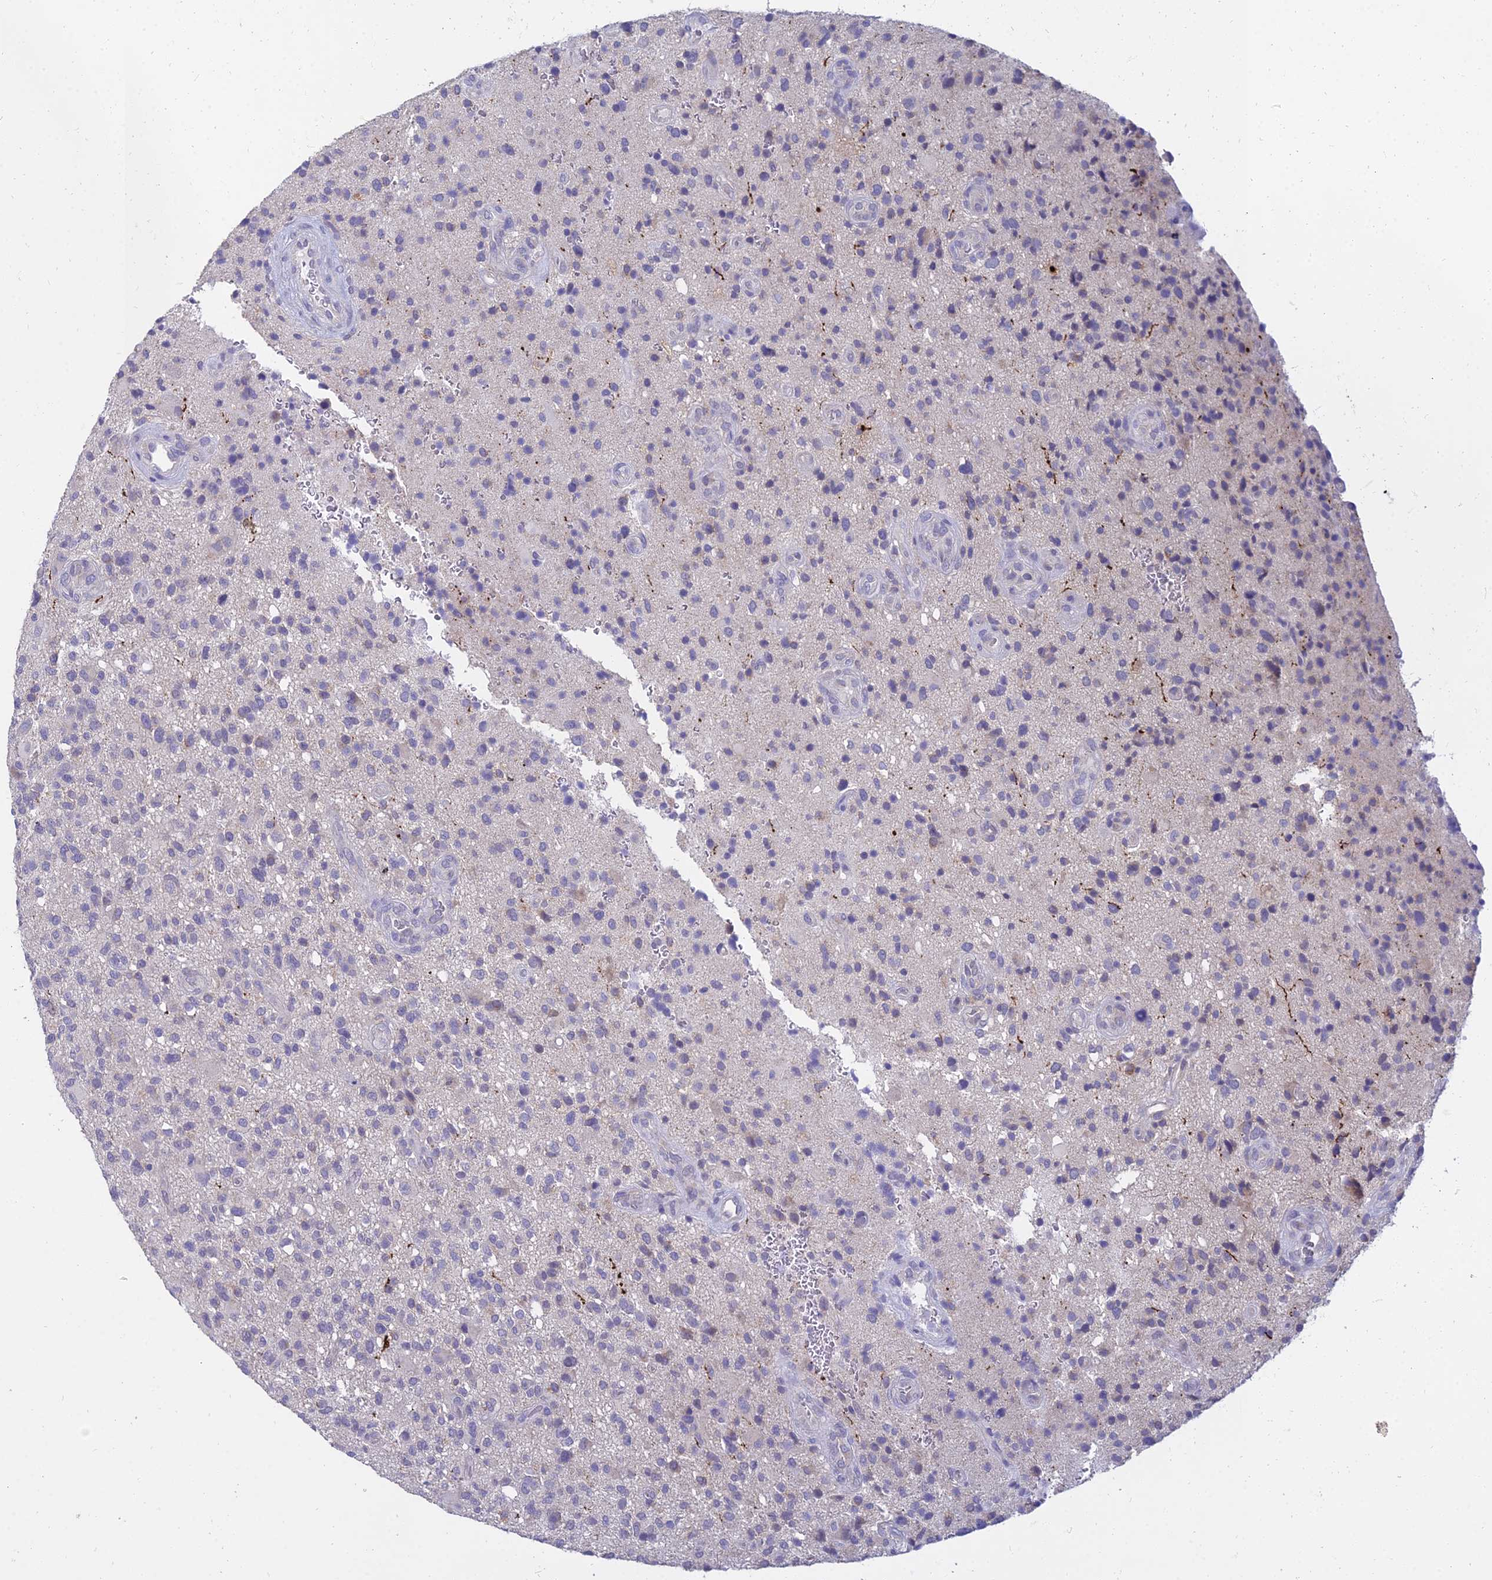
{"staining": {"intensity": "negative", "quantity": "none", "location": "none"}, "tissue": "glioma", "cell_type": "Tumor cells", "image_type": "cancer", "snomed": [{"axis": "morphology", "description": "Glioma, malignant, High grade"}, {"axis": "topography", "description": "Brain"}], "caption": "High-grade glioma (malignant) stained for a protein using immunohistochemistry (IHC) reveals no positivity tumor cells.", "gene": "NPY", "patient": {"sex": "male", "age": 47}}